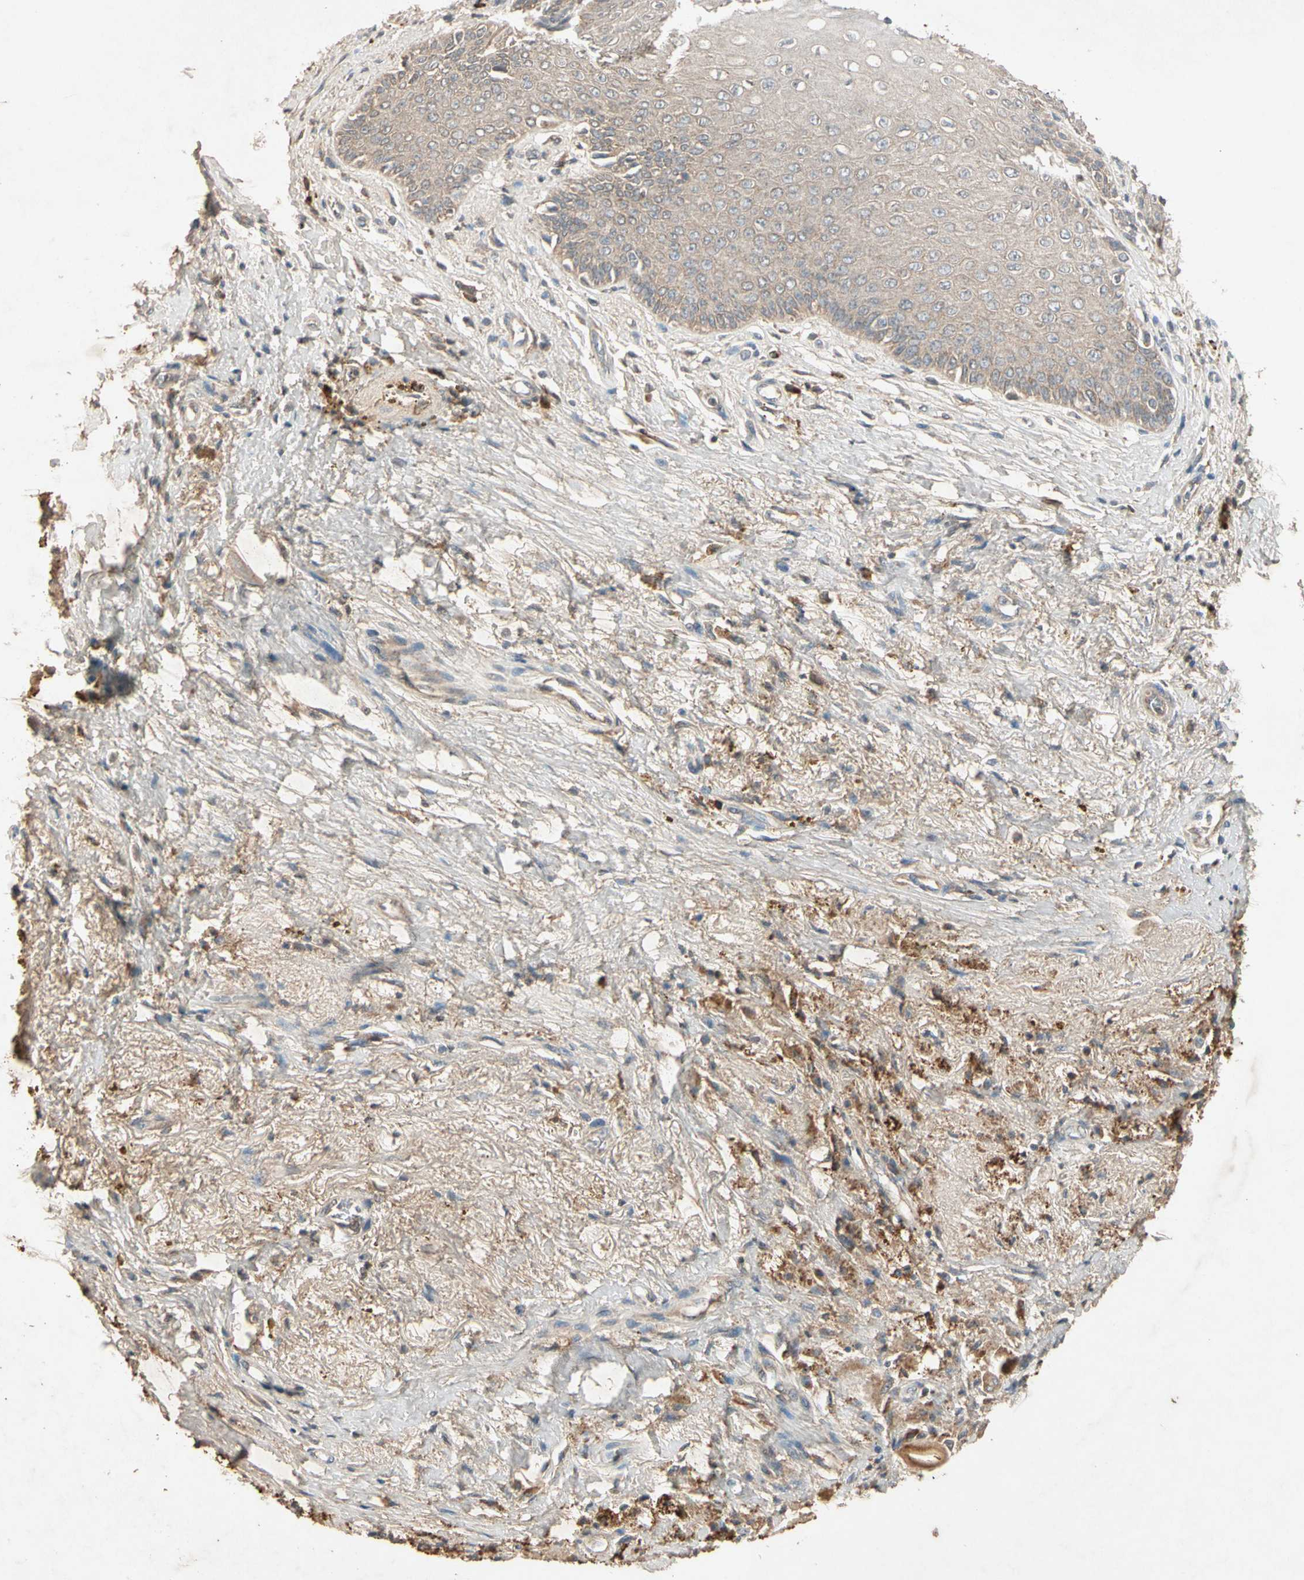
{"staining": {"intensity": "weak", "quantity": ">75%", "location": "cytoplasmic/membranous"}, "tissue": "skin", "cell_type": "Epidermal cells", "image_type": "normal", "snomed": [{"axis": "morphology", "description": "Normal tissue, NOS"}, {"axis": "topography", "description": "Anal"}], "caption": "This micrograph demonstrates immunohistochemistry (IHC) staining of benign skin, with low weak cytoplasmic/membranous positivity in about >75% of epidermal cells.", "gene": "GPLD1", "patient": {"sex": "female", "age": 46}}